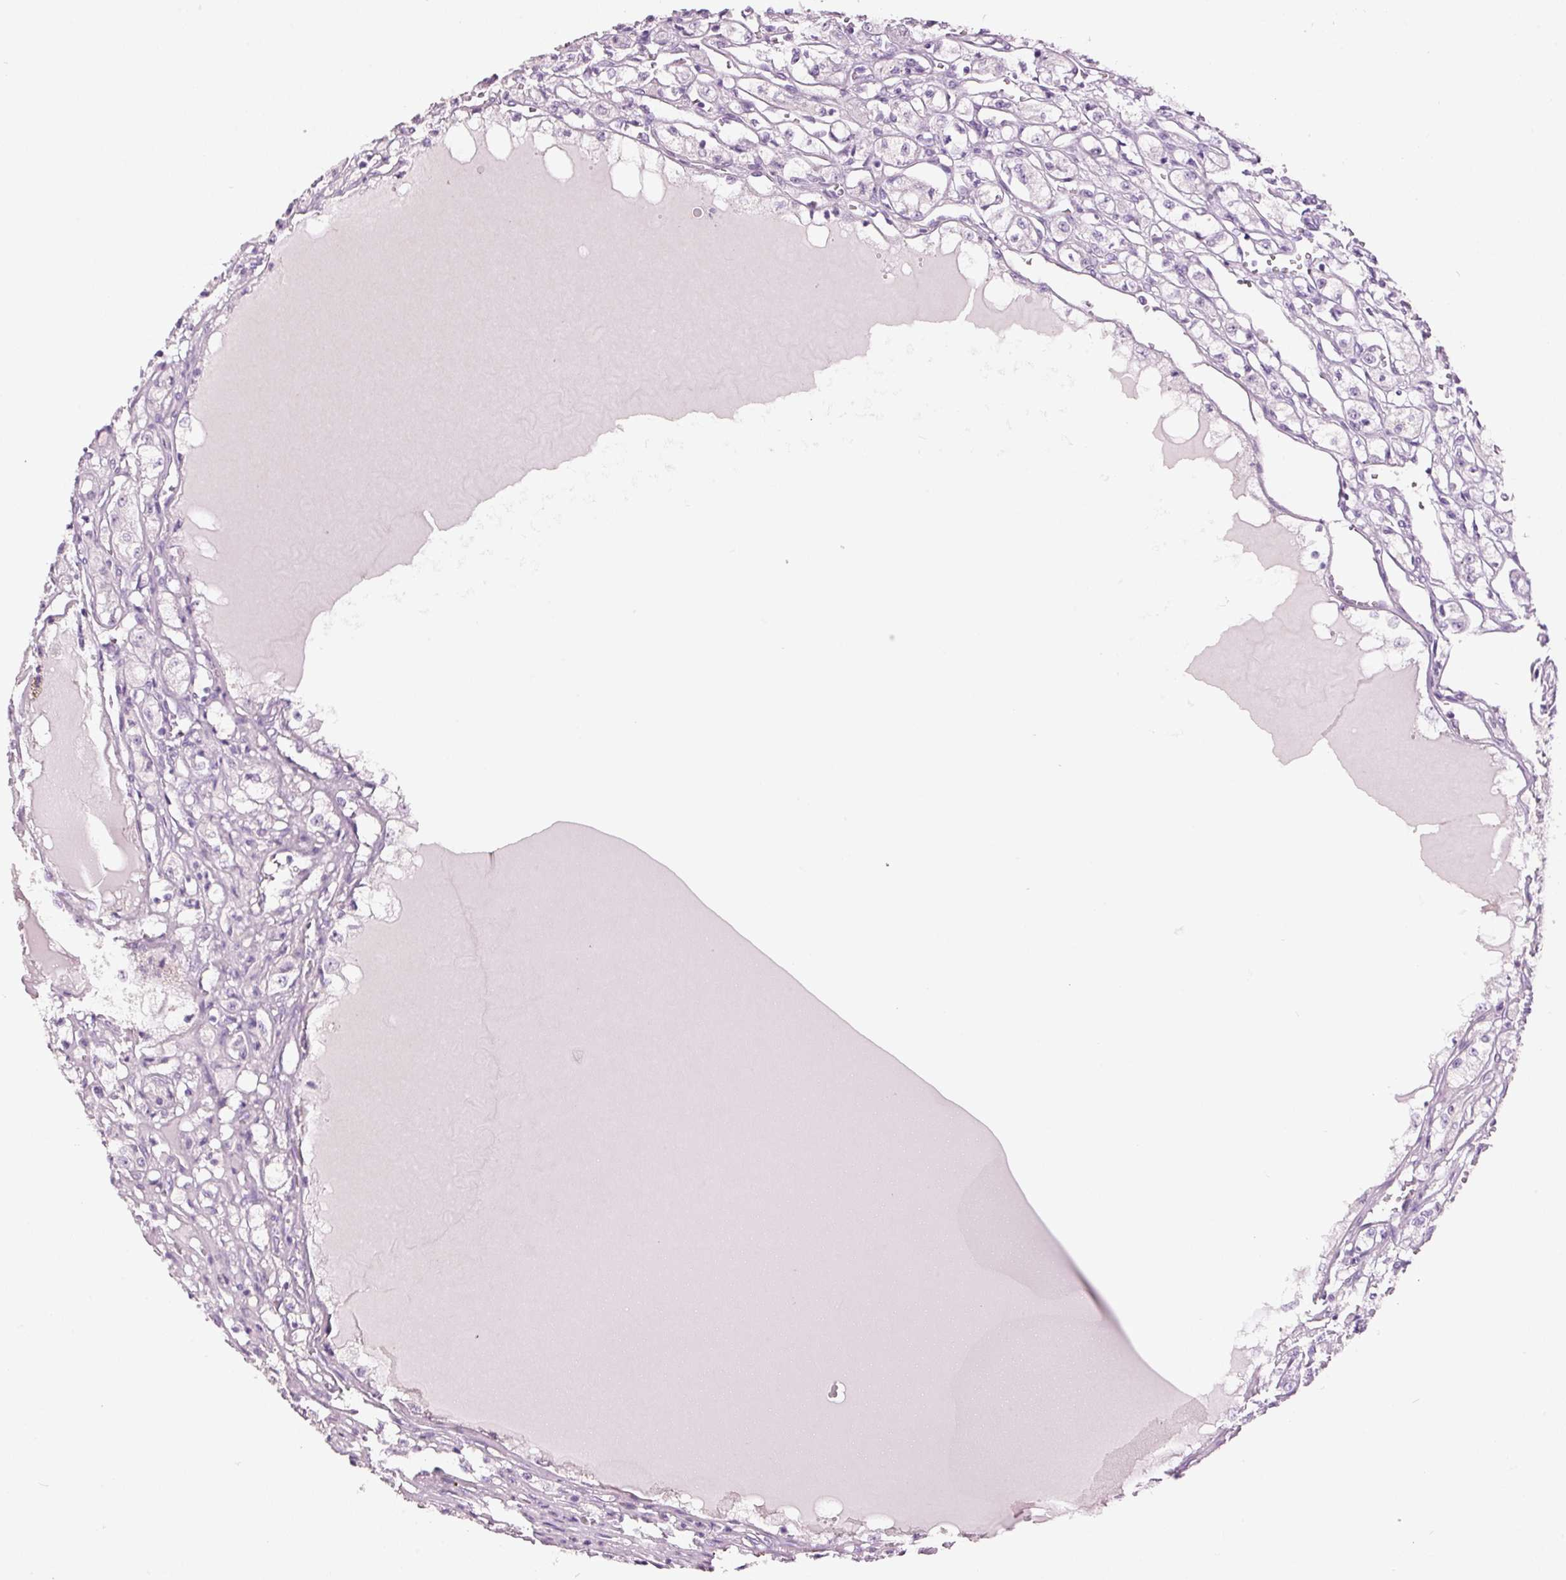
{"staining": {"intensity": "negative", "quantity": "none", "location": "none"}, "tissue": "renal cancer", "cell_type": "Tumor cells", "image_type": "cancer", "snomed": [{"axis": "morphology", "description": "Adenocarcinoma, NOS"}, {"axis": "topography", "description": "Kidney"}], "caption": "Immunohistochemistry (IHC) histopathology image of renal cancer (adenocarcinoma) stained for a protein (brown), which exhibits no positivity in tumor cells.", "gene": "GCG", "patient": {"sex": "male", "age": 56}}